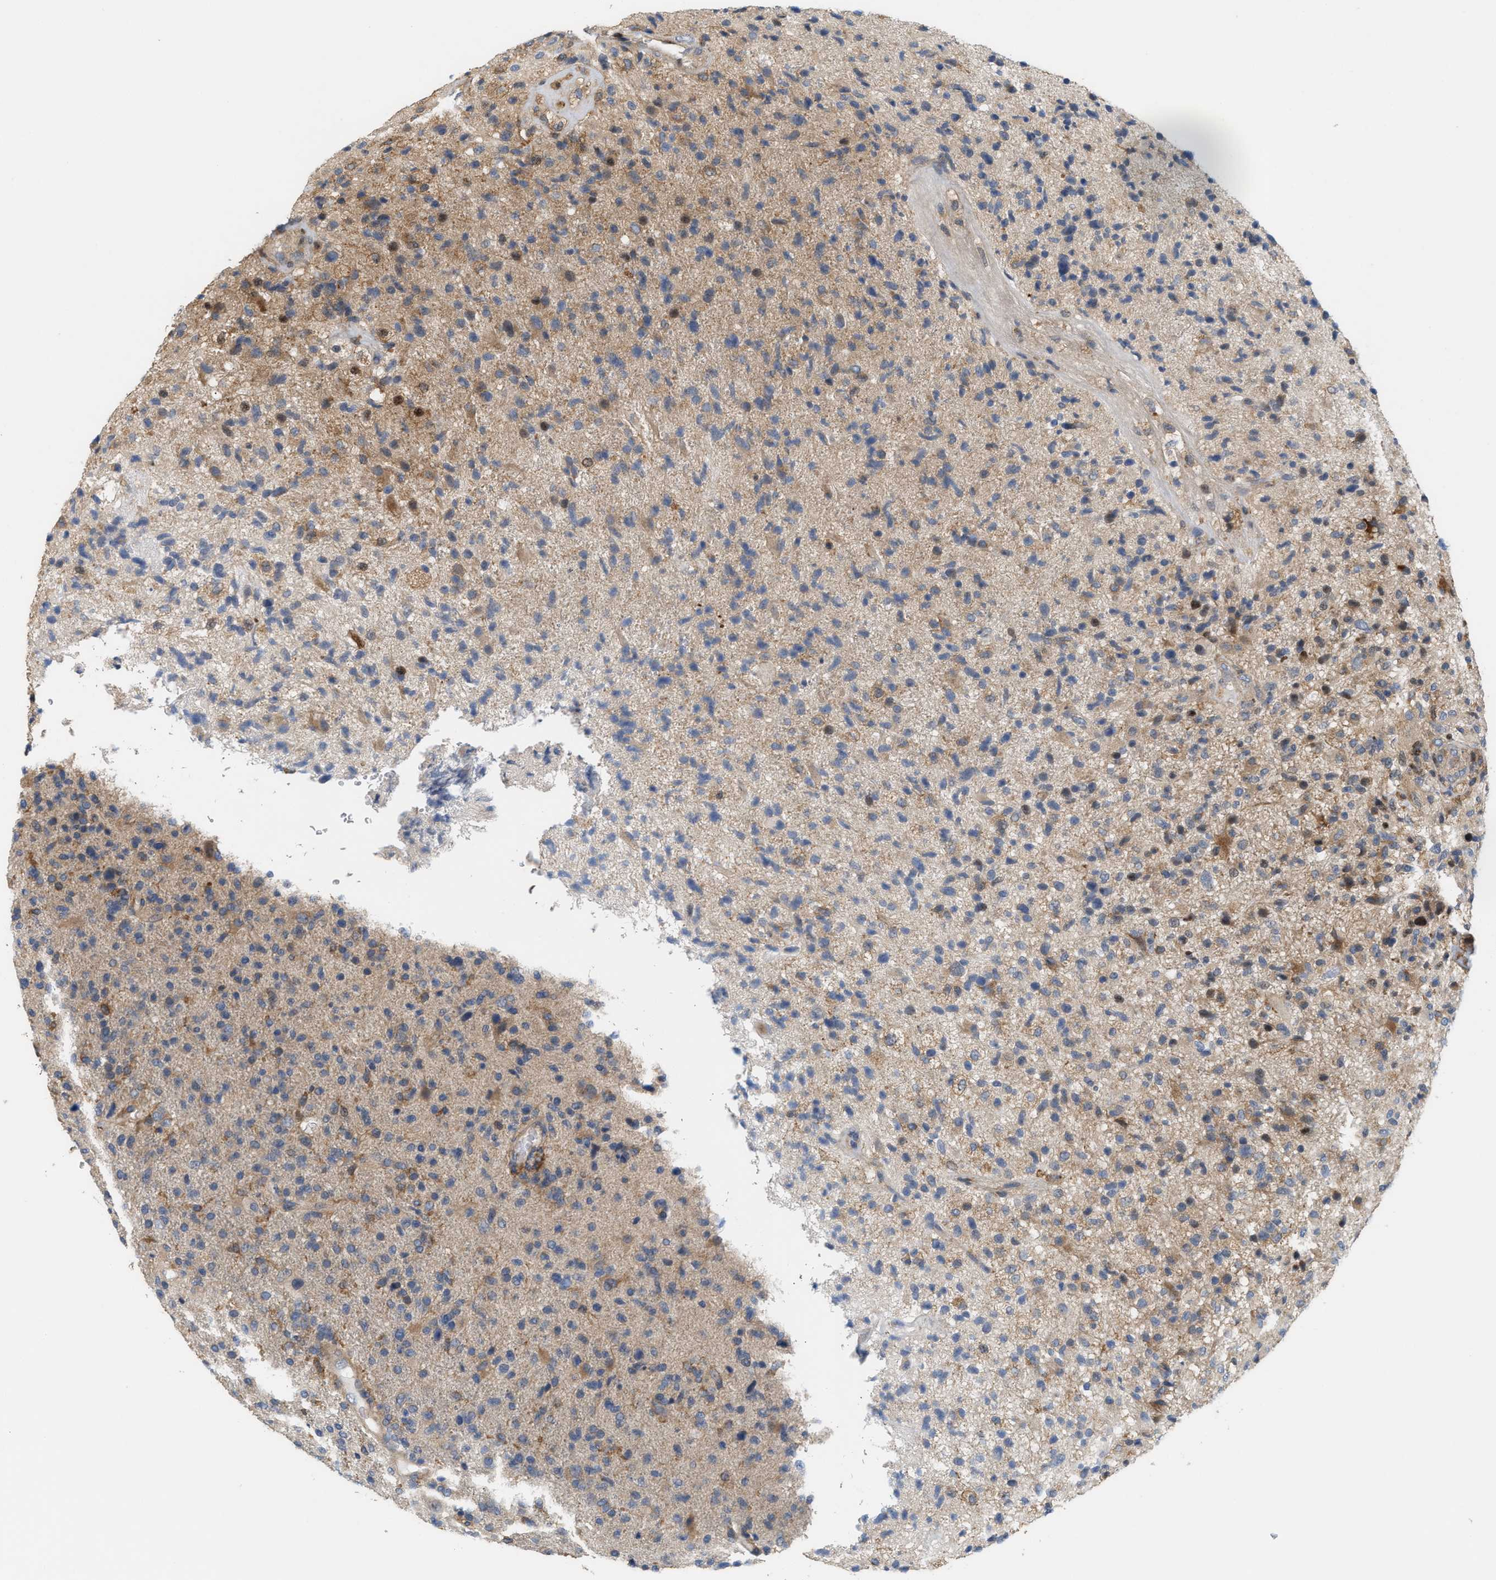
{"staining": {"intensity": "weak", "quantity": "25%-75%", "location": "cytoplasmic/membranous"}, "tissue": "glioma", "cell_type": "Tumor cells", "image_type": "cancer", "snomed": [{"axis": "morphology", "description": "Glioma, malignant, High grade"}, {"axis": "topography", "description": "Brain"}], "caption": "Immunohistochemical staining of malignant glioma (high-grade) displays low levels of weak cytoplasmic/membranous protein expression in about 25%-75% of tumor cells.", "gene": "DBNL", "patient": {"sex": "male", "age": 72}}